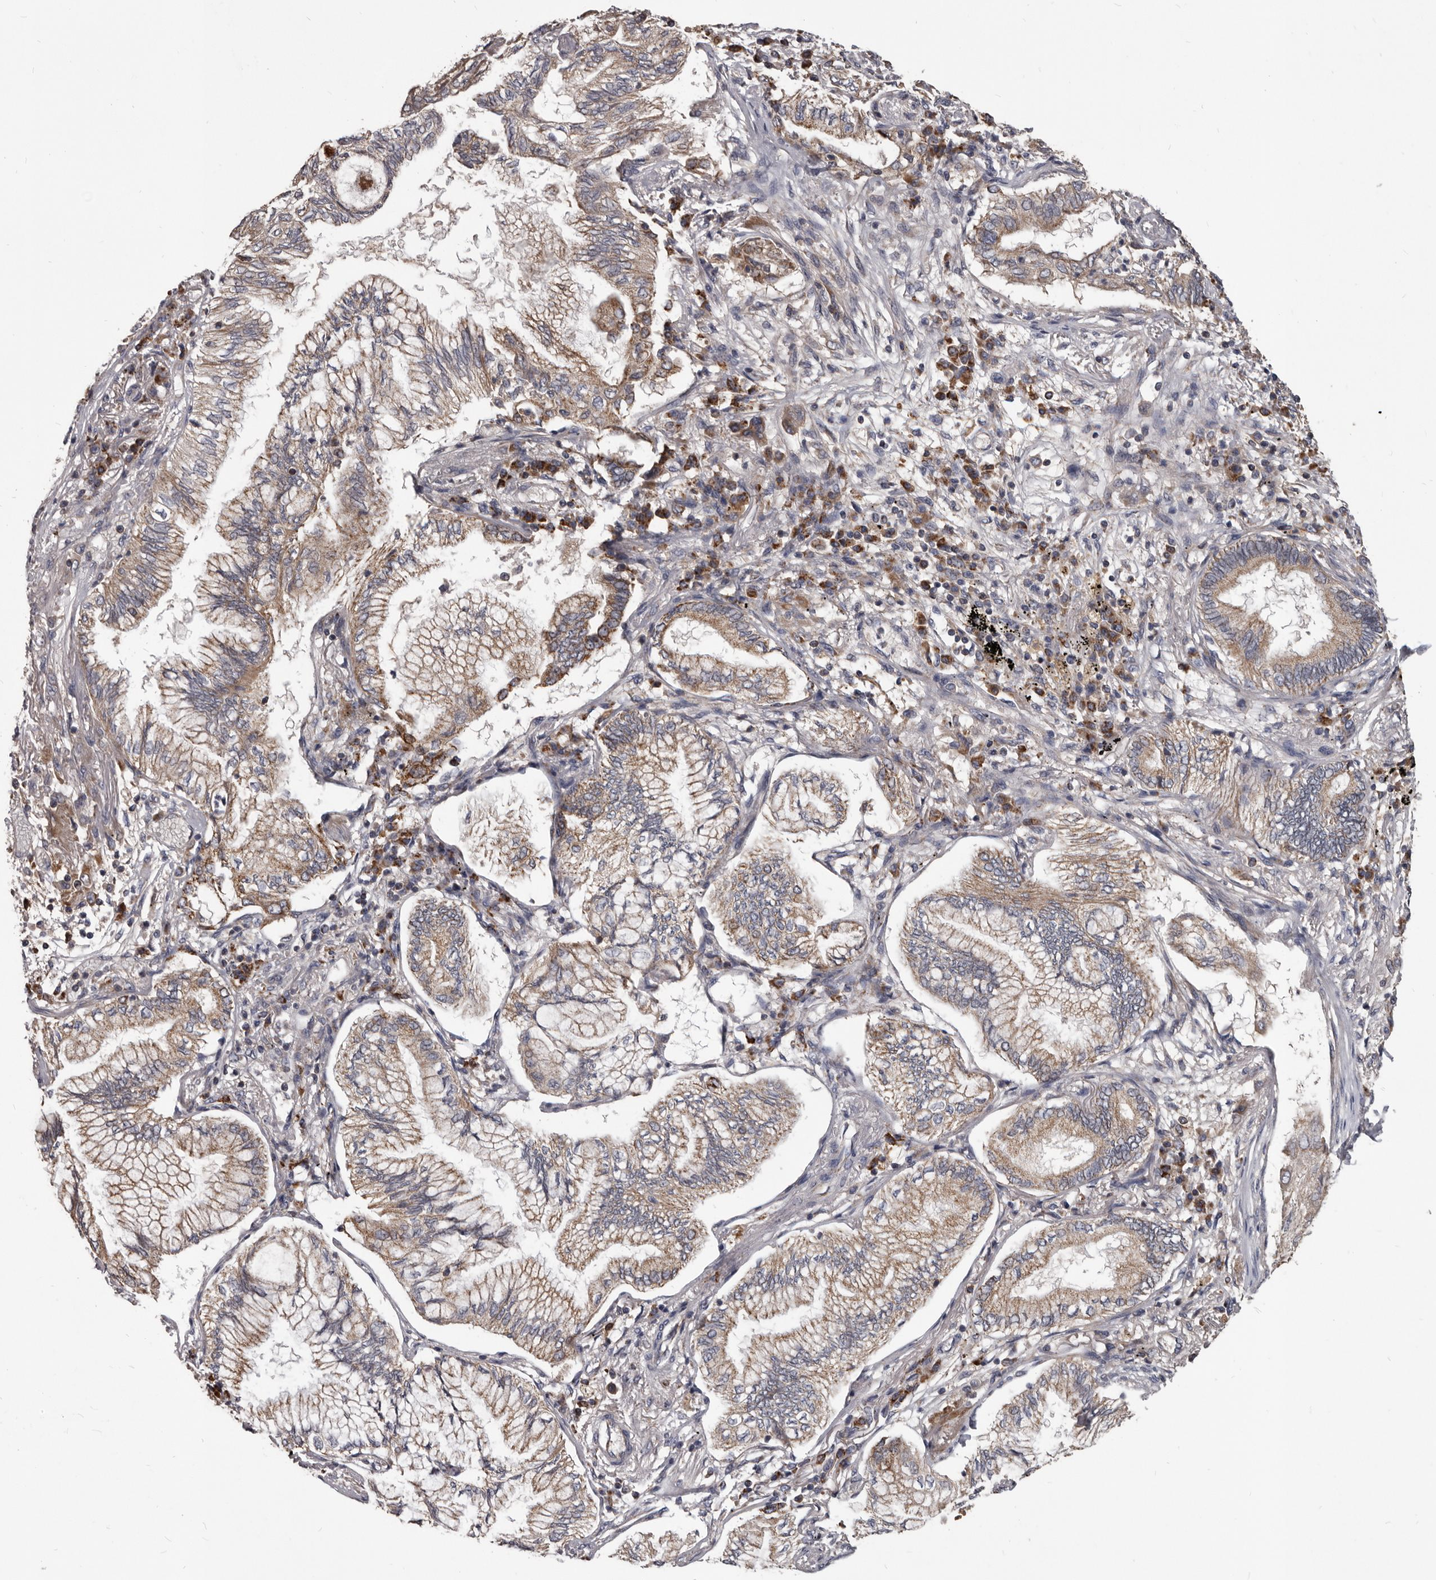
{"staining": {"intensity": "moderate", "quantity": ">75%", "location": "cytoplasmic/membranous"}, "tissue": "bronchus", "cell_type": "Respiratory epithelial cells", "image_type": "normal", "snomed": [{"axis": "morphology", "description": "Normal tissue, NOS"}, {"axis": "morphology", "description": "Adenocarcinoma, NOS"}, {"axis": "topography", "description": "Bronchus"}, {"axis": "topography", "description": "Lung"}], "caption": "Approximately >75% of respiratory epithelial cells in unremarkable human bronchus reveal moderate cytoplasmic/membranous protein positivity as visualized by brown immunohistochemical staining.", "gene": "ALDH5A1", "patient": {"sex": "female", "age": 70}}